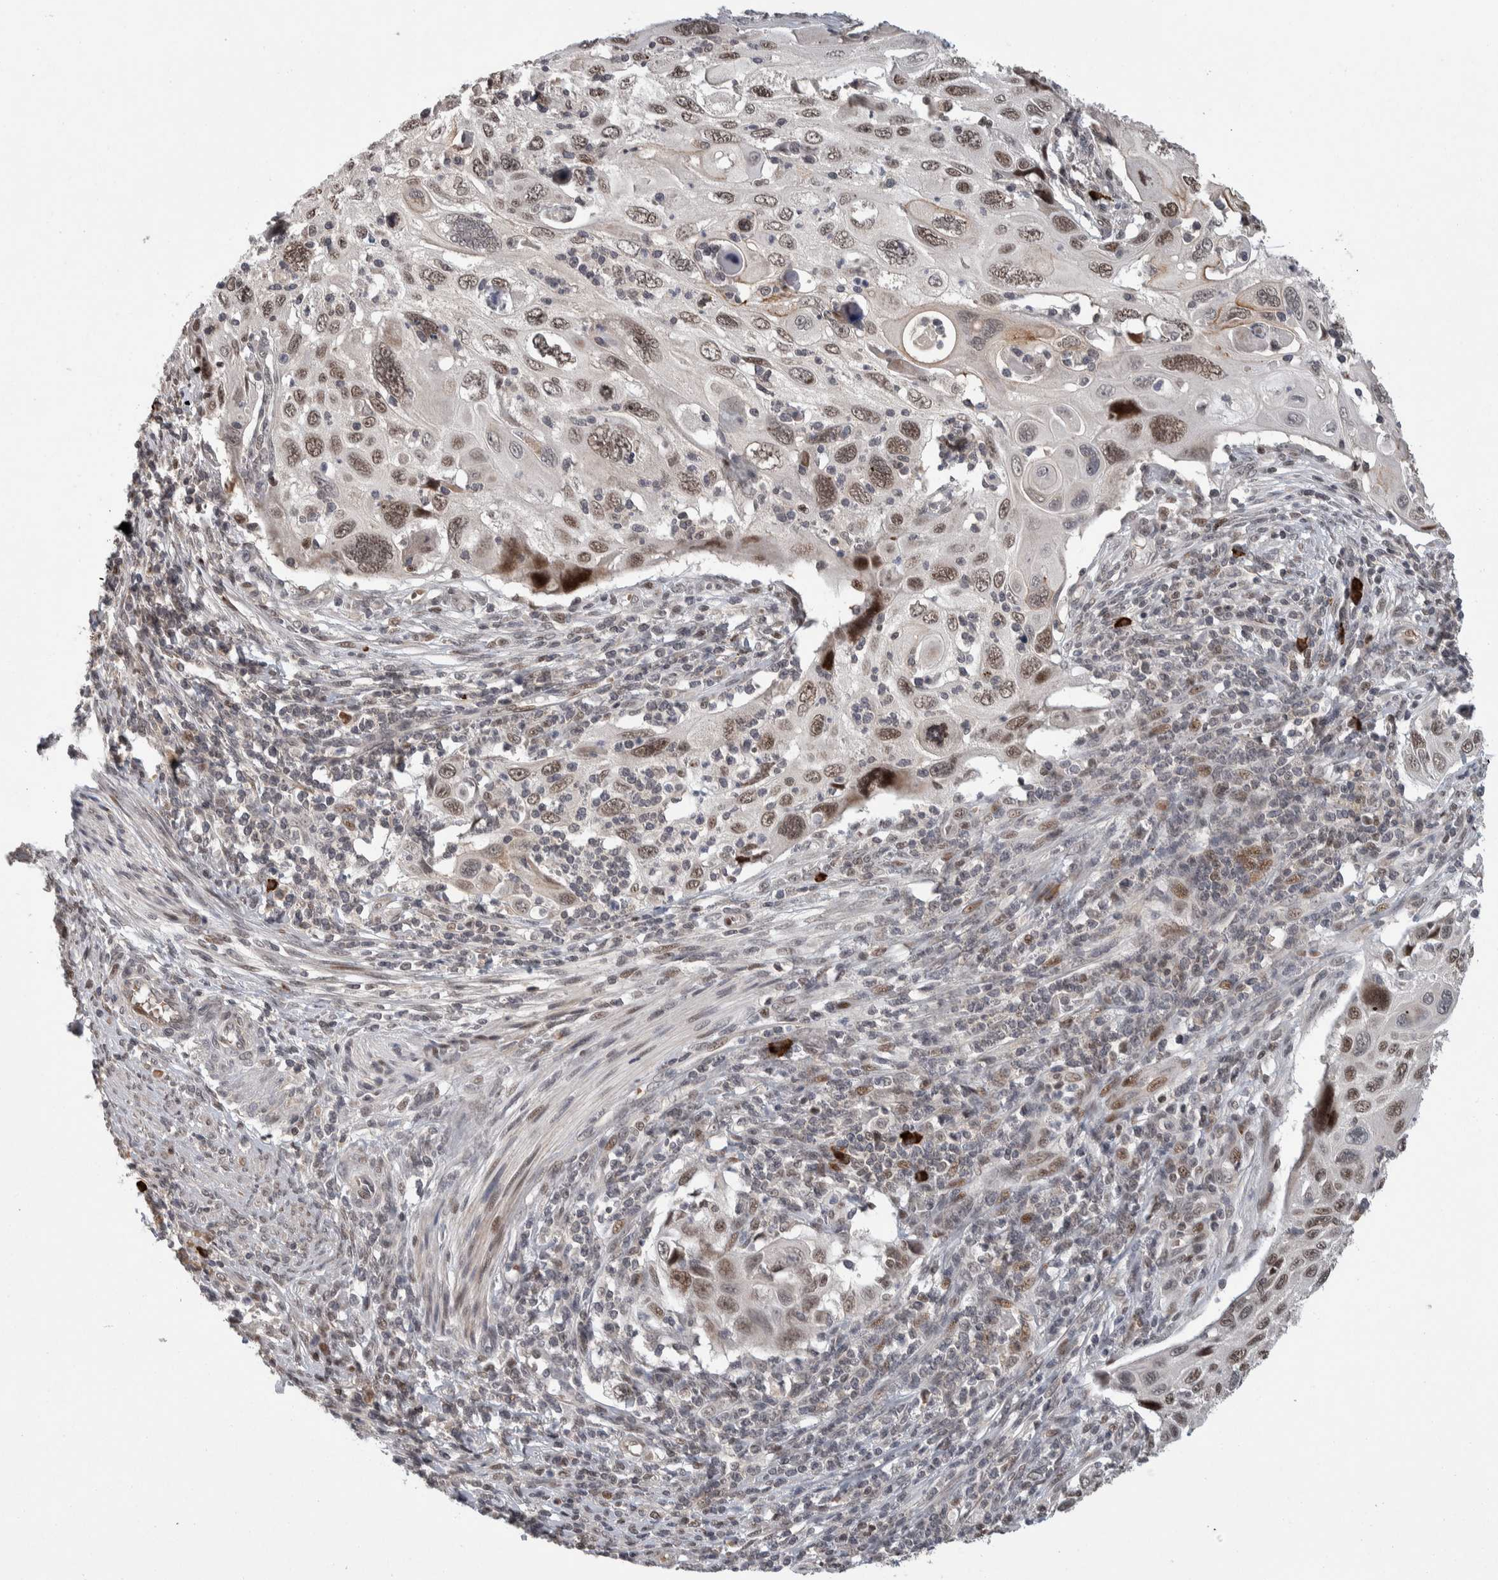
{"staining": {"intensity": "moderate", "quantity": "25%-75%", "location": "nuclear"}, "tissue": "cervical cancer", "cell_type": "Tumor cells", "image_type": "cancer", "snomed": [{"axis": "morphology", "description": "Squamous cell carcinoma, NOS"}, {"axis": "topography", "description": "Cervix"}], "caption": "High-magnification brightfield microscopy of cervical squamous cell carcinoma stained with DAB (3,3'-diaminobenzidine) (brown) and counterstained with hematoxylin (blue). tumor cells exhibit moderate nuclear staining is present in about25%-75% of cells.", "gene": "ZNF592", "patient": {"sex": "female", "age": 70}}